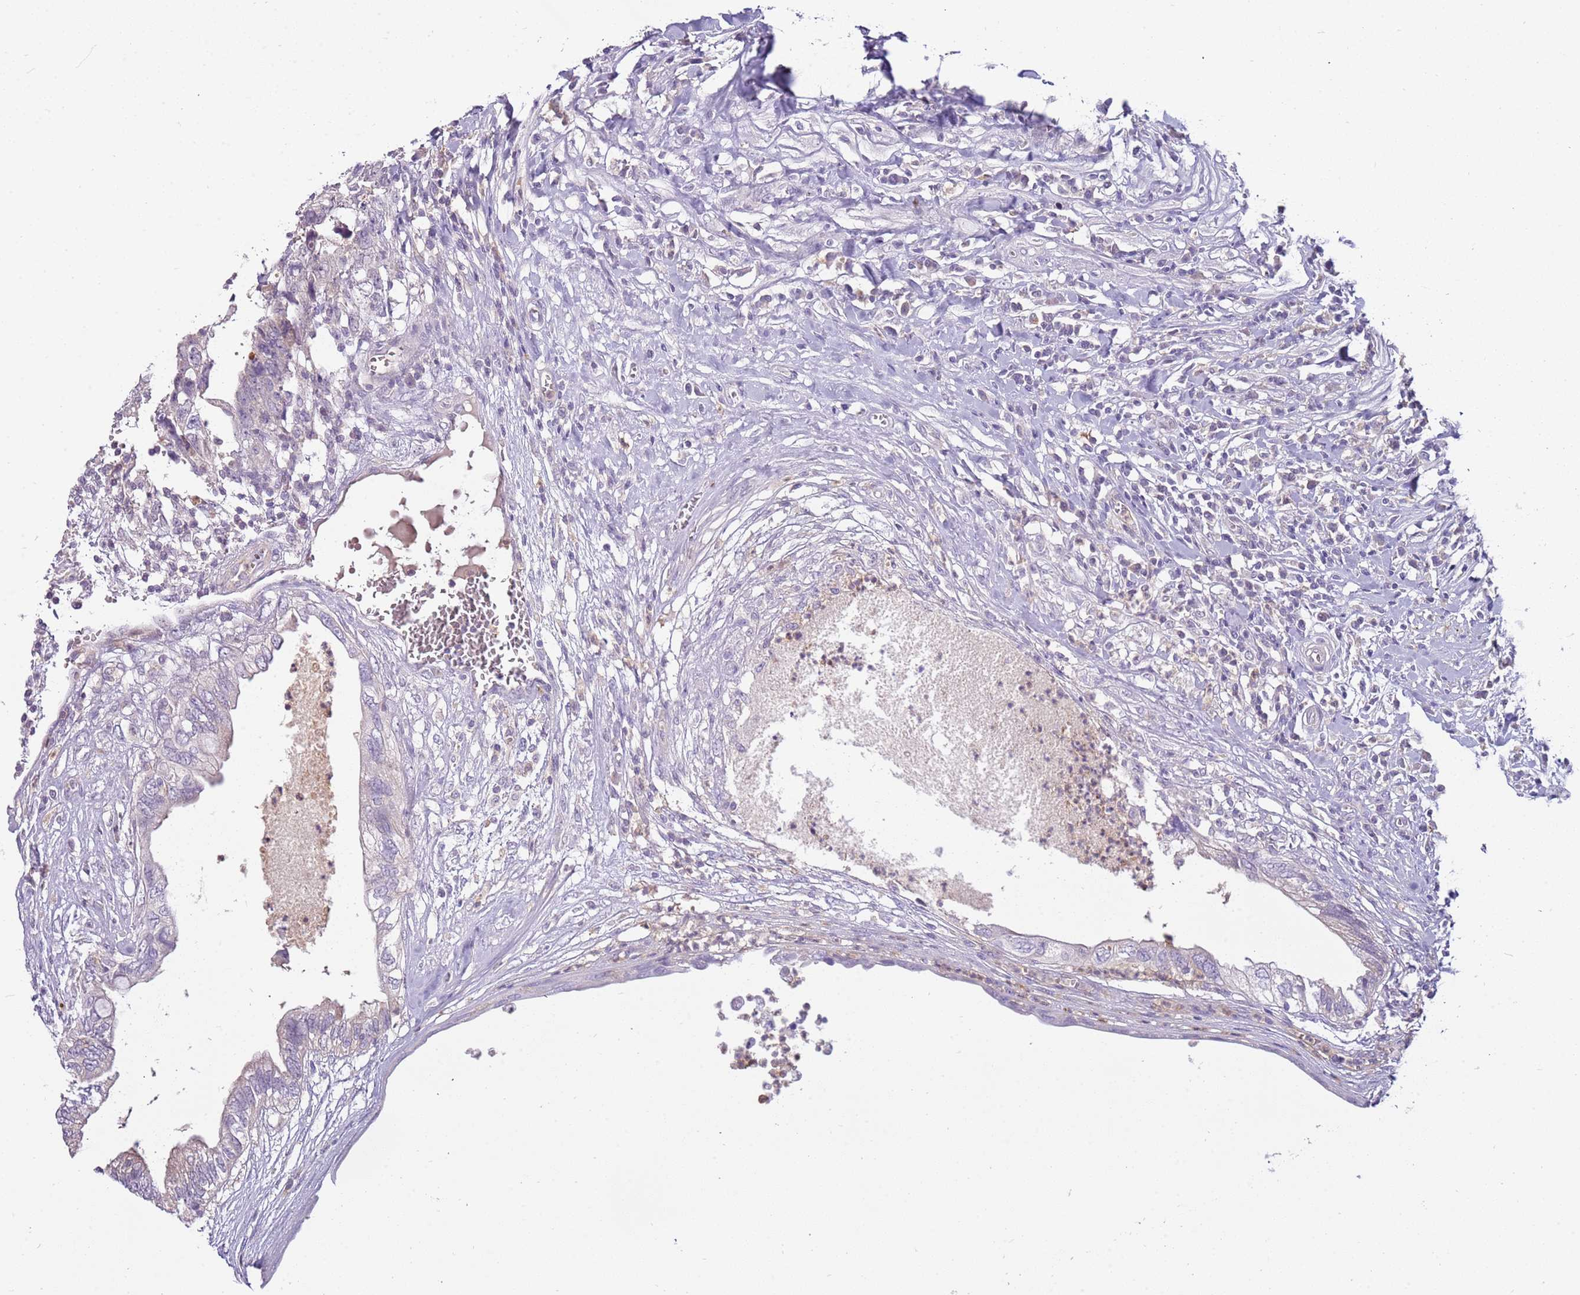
{"staining": {"intensity": "negative", "quantity": "none", "location": "none"}, "tissue": "testis cancer", "cell_type": "Tumor cells", "image_type": "cancer", "snomed": [{"axis": "morphology", "description": "Seminoma, NOS"}, {"axis": "morphology", "description": "Carcinoma, Embryonal, NOS"}, {"axis": "topography", "description": "Testis"}], "caption": "IHC of testis cancer (seminoma) displays no staining in tumor cells.", "gene": "ARHGAP5", "patient": {"sex": "male", "age": 29}}